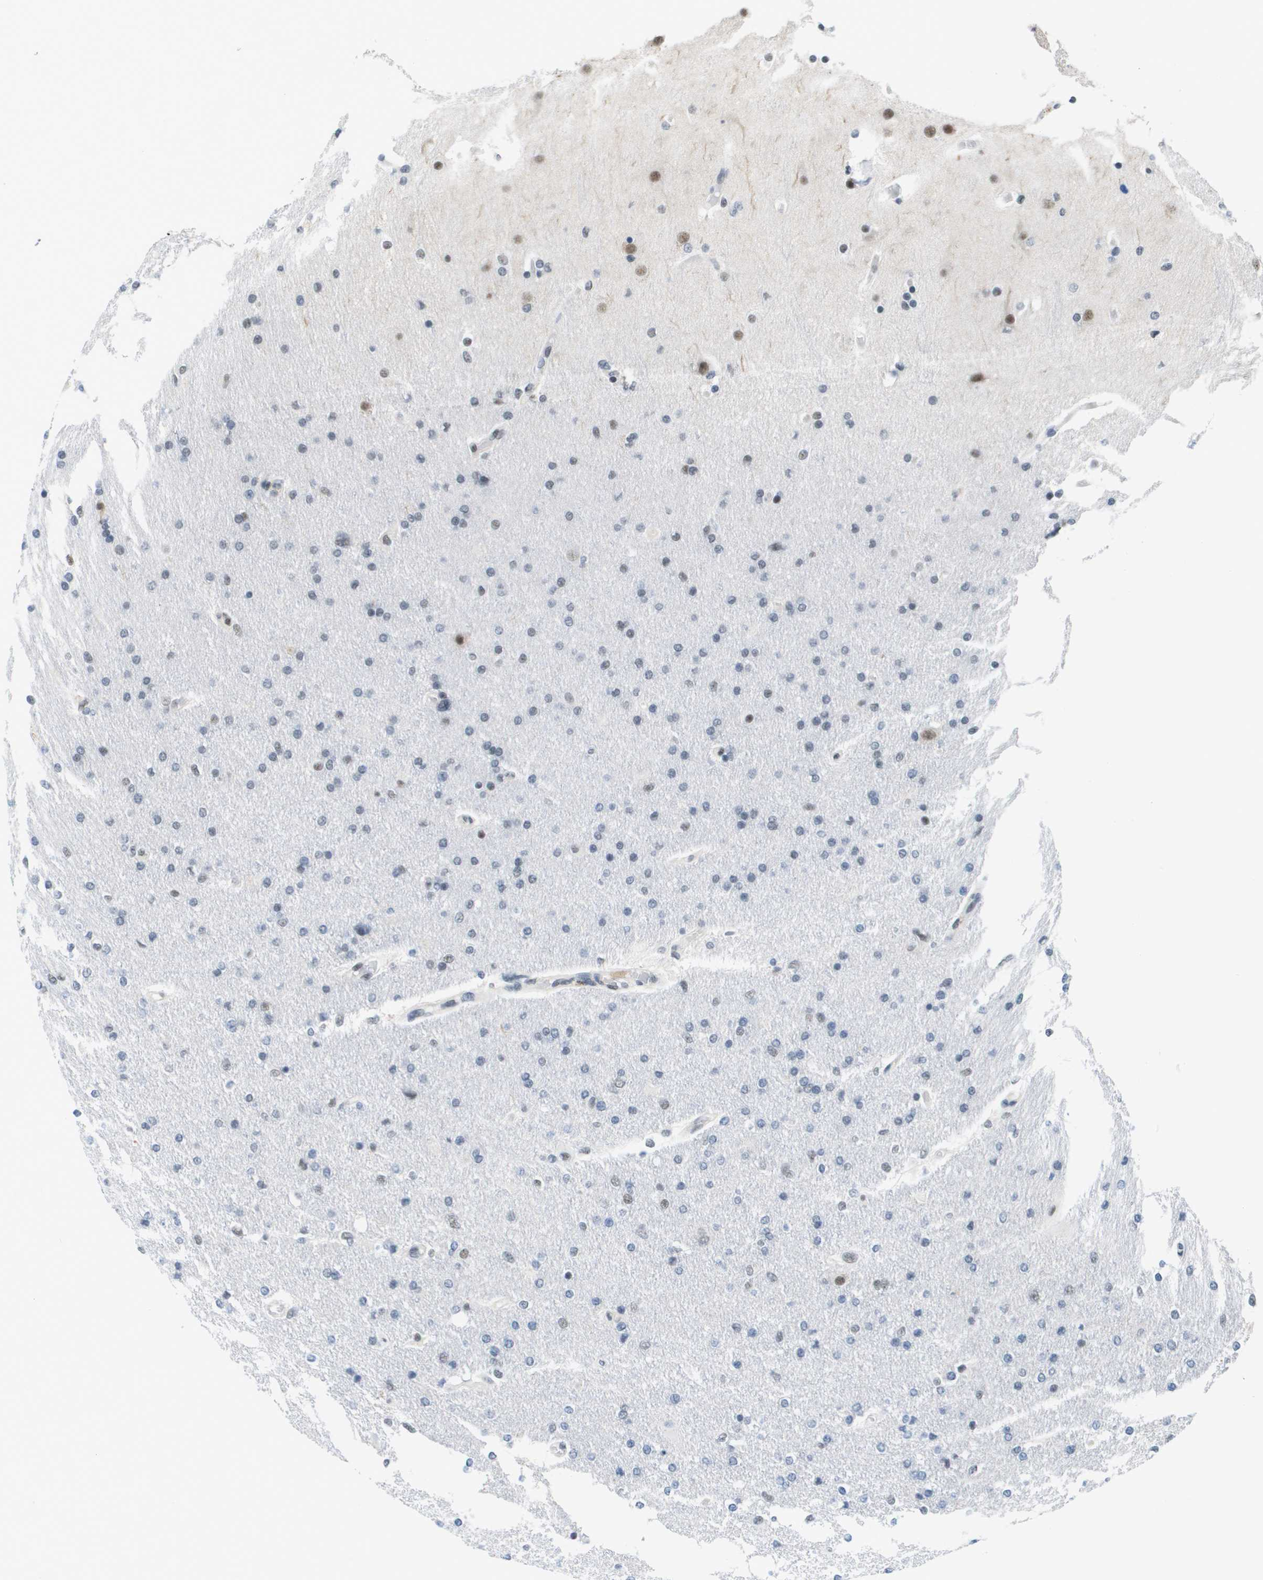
{"staining": {"intensity": "weak", "quantity": "<25%", "location": "nuclear"}, "tissue": "glioma", "cell_type": "Tumor cells", "image_type": "cancer", "snomed": [{"axis": "morphology", "description": "Glioma, malignant, High grade"}, {"axis": "topography", "description": "Cerebral cortex"}], "caption": "An immunohistochemistry (IHC) micrograph of glioma is shown. There is no staining in tumor cells of glioma.", "gene": "ISY1", "patient": {"sex": "female", "age": 36}}